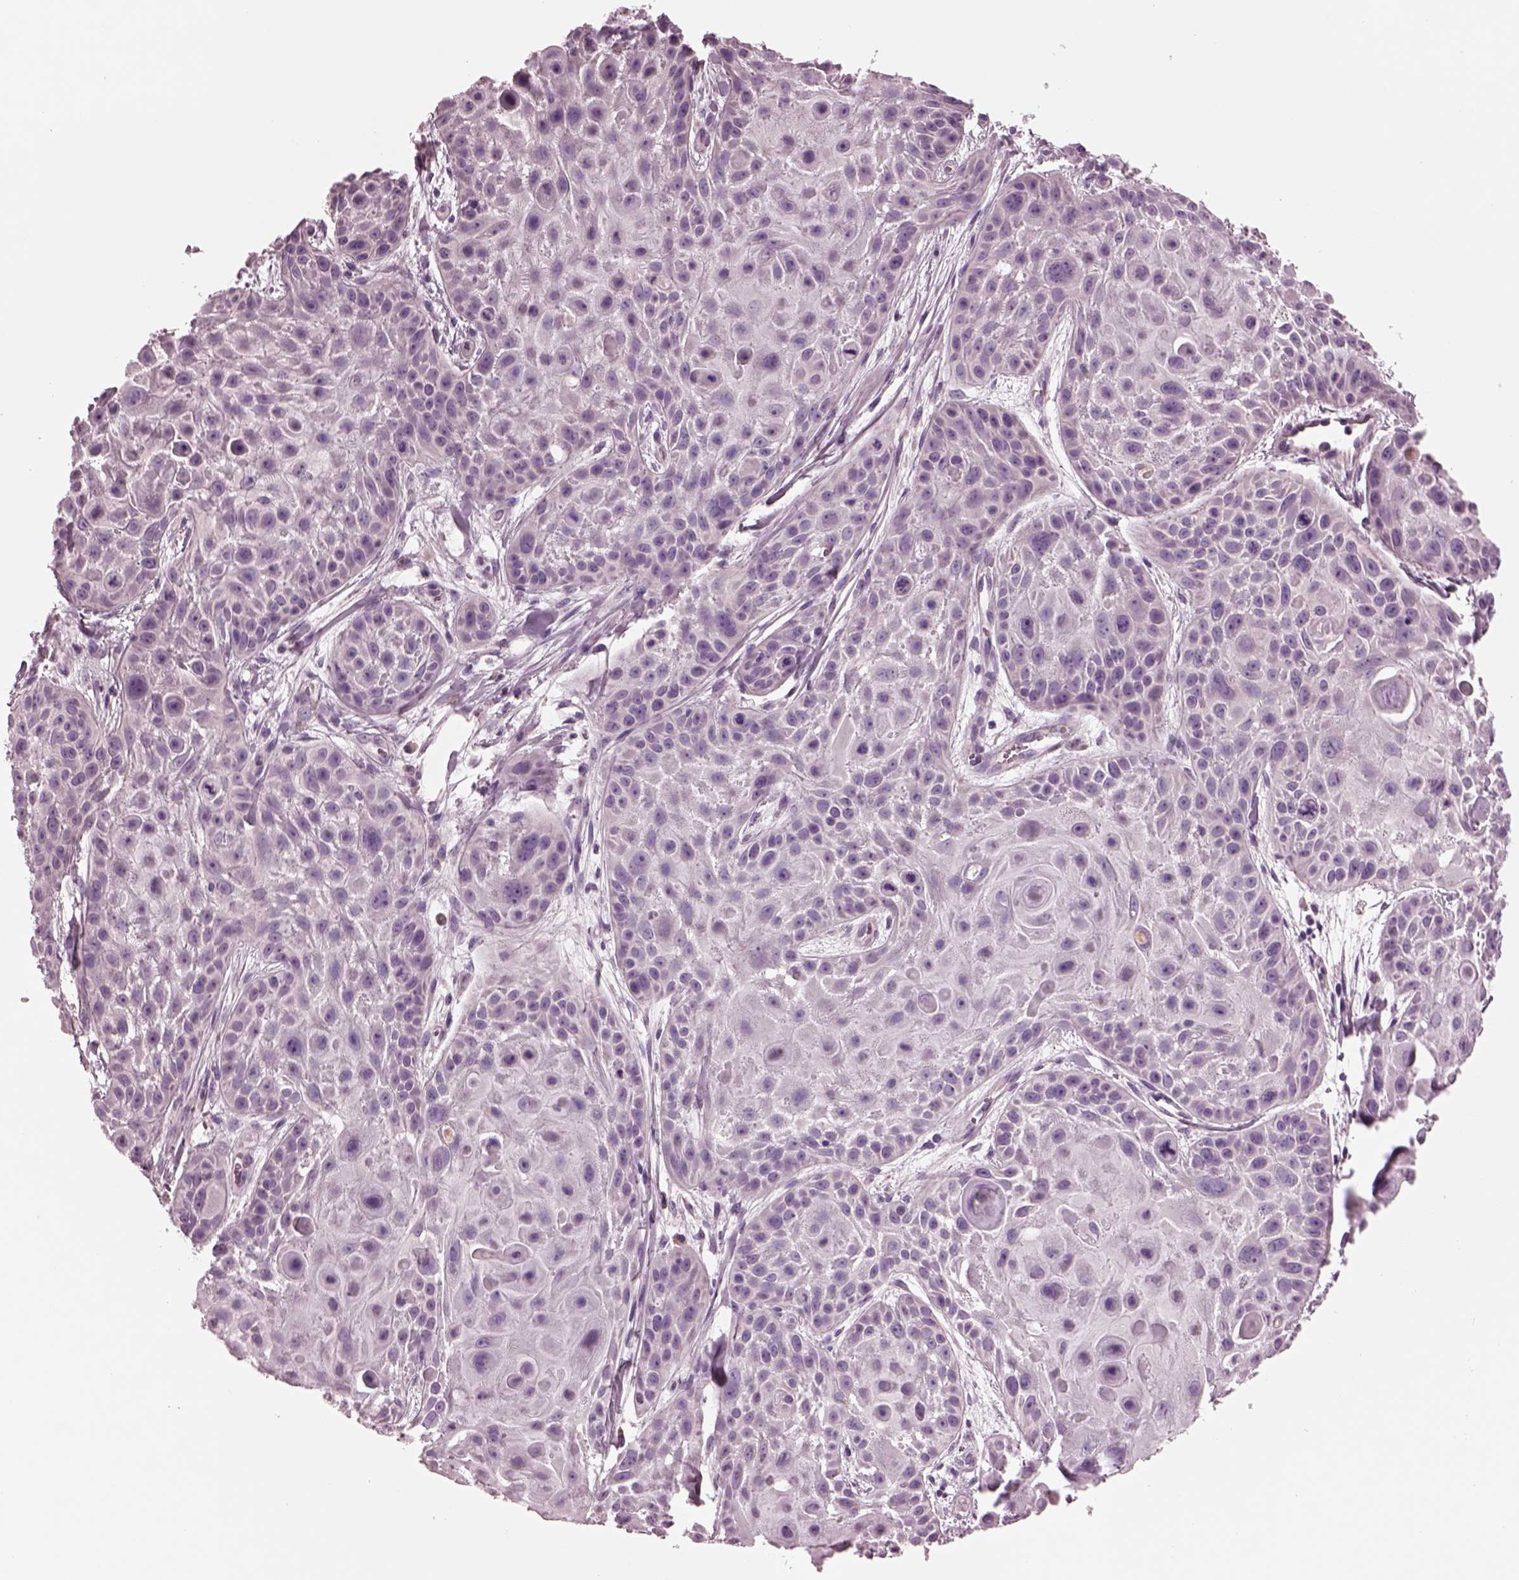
{"staining": {"intensity": "negative", "quantity": "none", "location": "none"}, "tissue": "skin cancer", "cell_type": "Tumor cells", "image_type": "cancer", "snomed": [{"axis": "morphology", "description": "Squamous cell carcinoma, NOS"}, {"axis": "topography", "description": "Skin"}, {"axis": "topography", "description": "Anal"}], "caption": "Micrograph shows no protein positivity in tumor cells of squamous cell carcinoma (skin) tissue.", "gene": "AP4M1", "patient": {"sex": "female", "age": 75}}